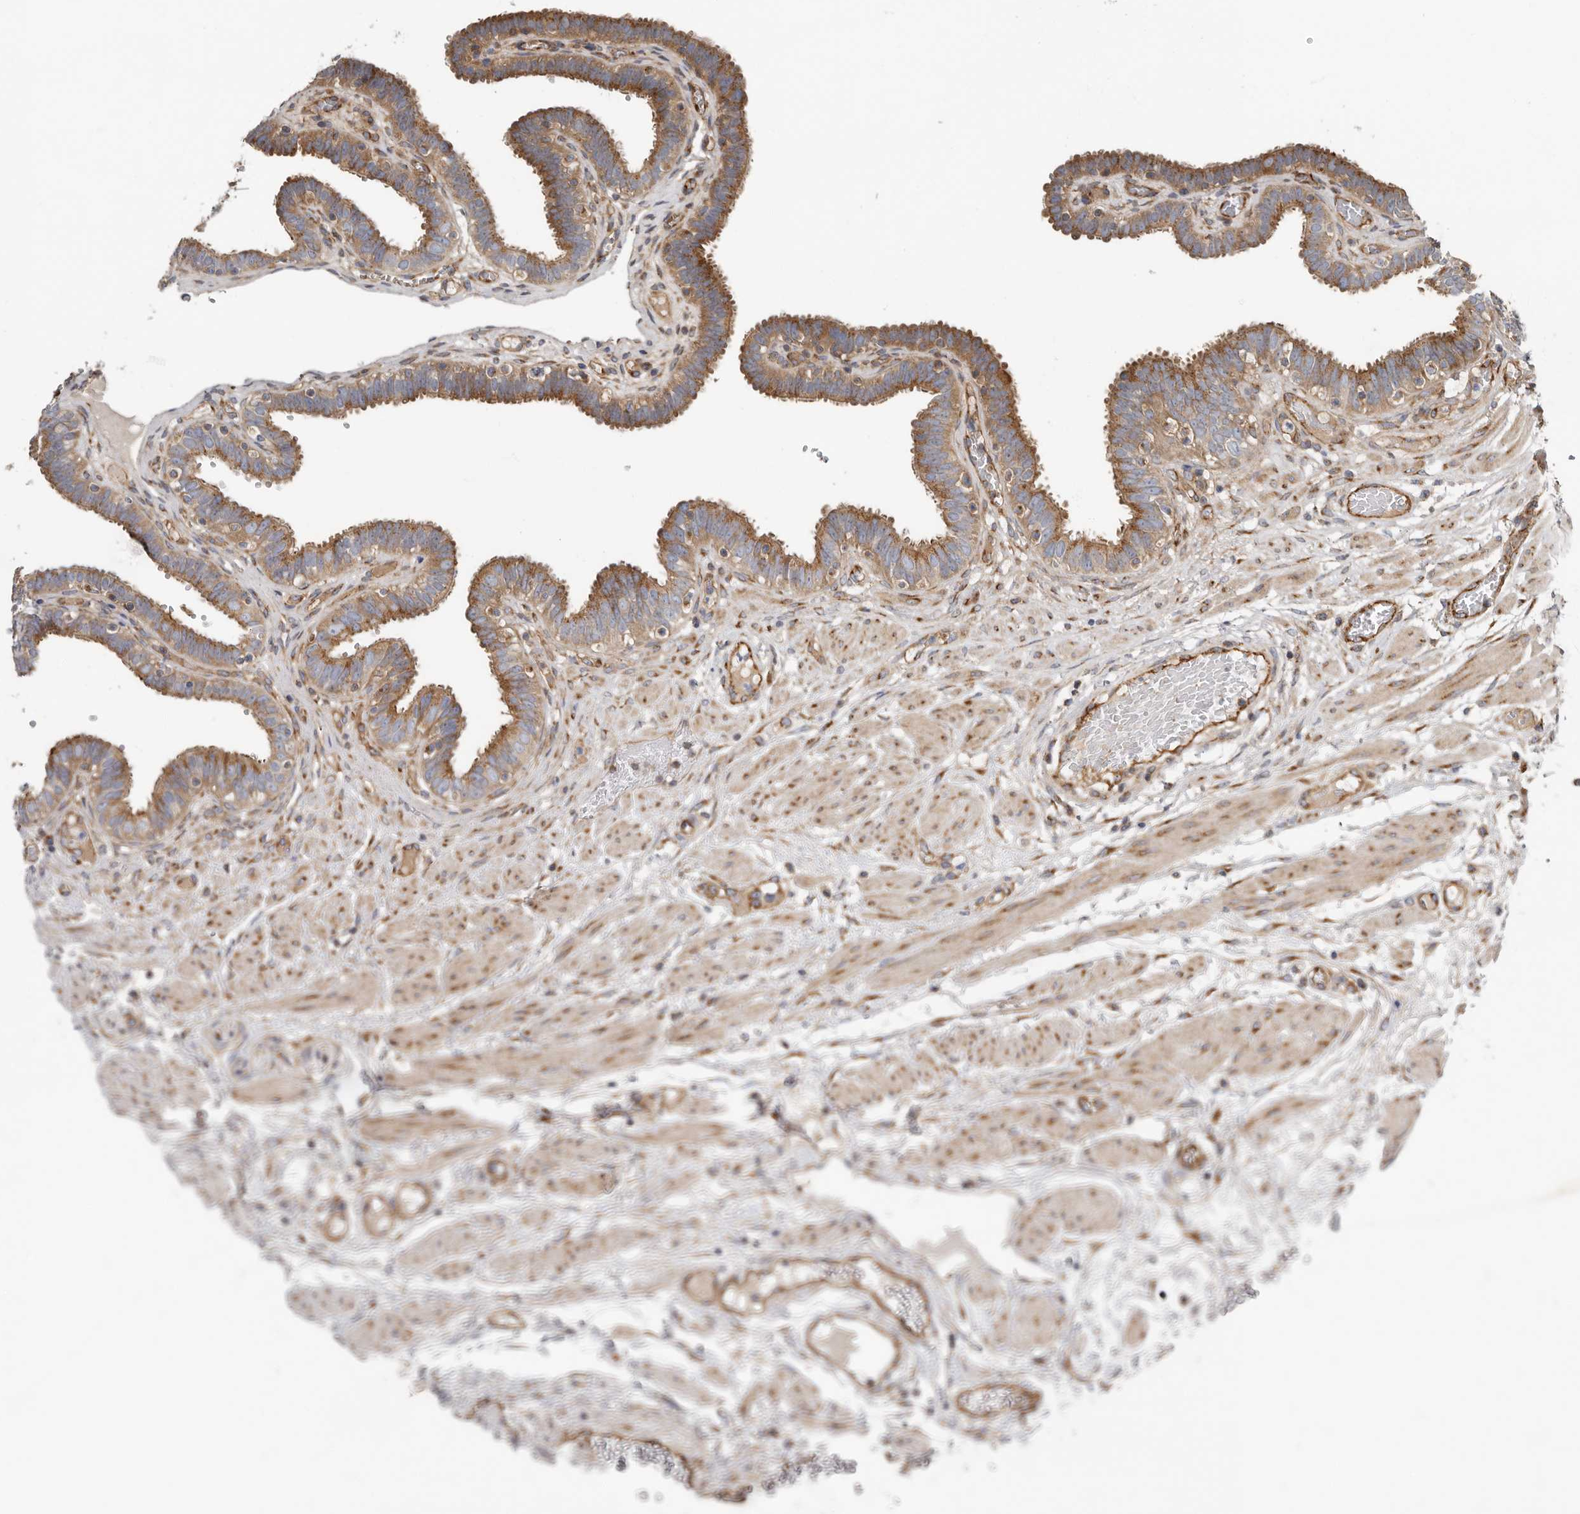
{"staining": {"intensity": "moderate", "quantity": ">75%", "location": "cytoplasmic/membranous"}, "tissue": "fallopian tube", "cell_type": "Glandular cells", "image_type": "normal", "snomed": [{"axis": "morphology", "description": "Normal tissue, NOS"}, {"axis": "topography", "description": "Fallopian tube"}, {"axis": "topography", "description": "Placenta"}], "caption": "Immunohistochemistry (DAB (3,3'-diaminobenzidine)) staining of normal fallopian tube demonstrates moderate cytoplasmic/membranous protein positivity in approximately >75% of glandular cells. Immunohistochemistry (ihc) stains the protein in brown and the nuclei are stained blue.", "gene": "LUZP1", "patient": {"sex": "female", "age": 32}}